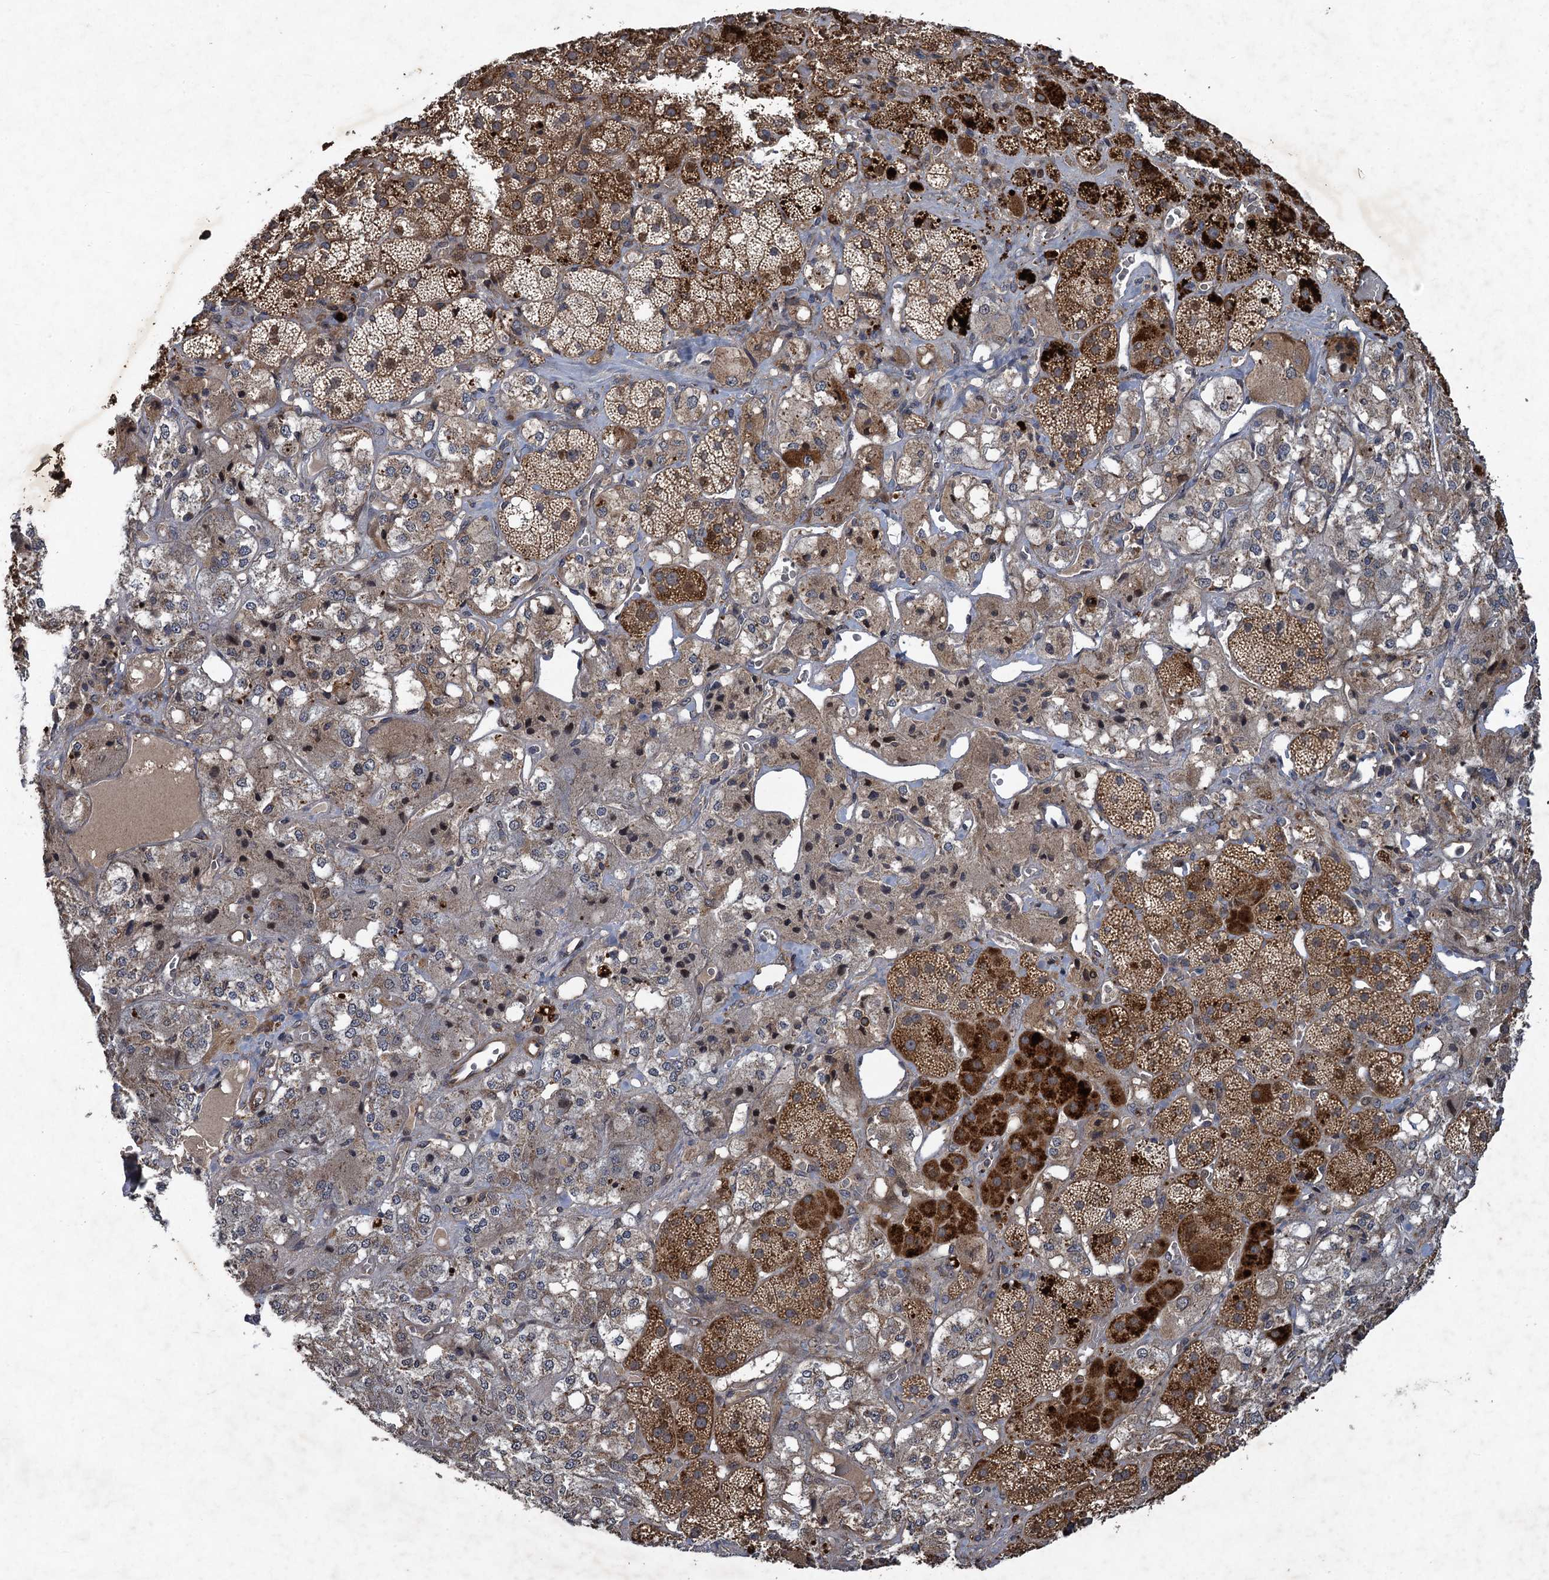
{"staining": {"intensity": "strong", "quantity": ">75%", "location": "cytoplasmic/membranous"}, "tissue": "adrenal gland", "cell_type": "Glandular cells", "image_type": "normal", "snomed": [{"axis": "morphology", "description": "Normal tissue, NOS"}, {"axis": "topography", "description": "Adrenal gland"}], "caption": "This image reveals normal adrenal gland stained with IHC to label a protein in brown. The cytoplasmic/membranous of glandular cells show strong positivity for the protein. Nuclei are counter-stained blue.", "gene": "NUDT22", "patient": {"sex": "male", "age": 57}}